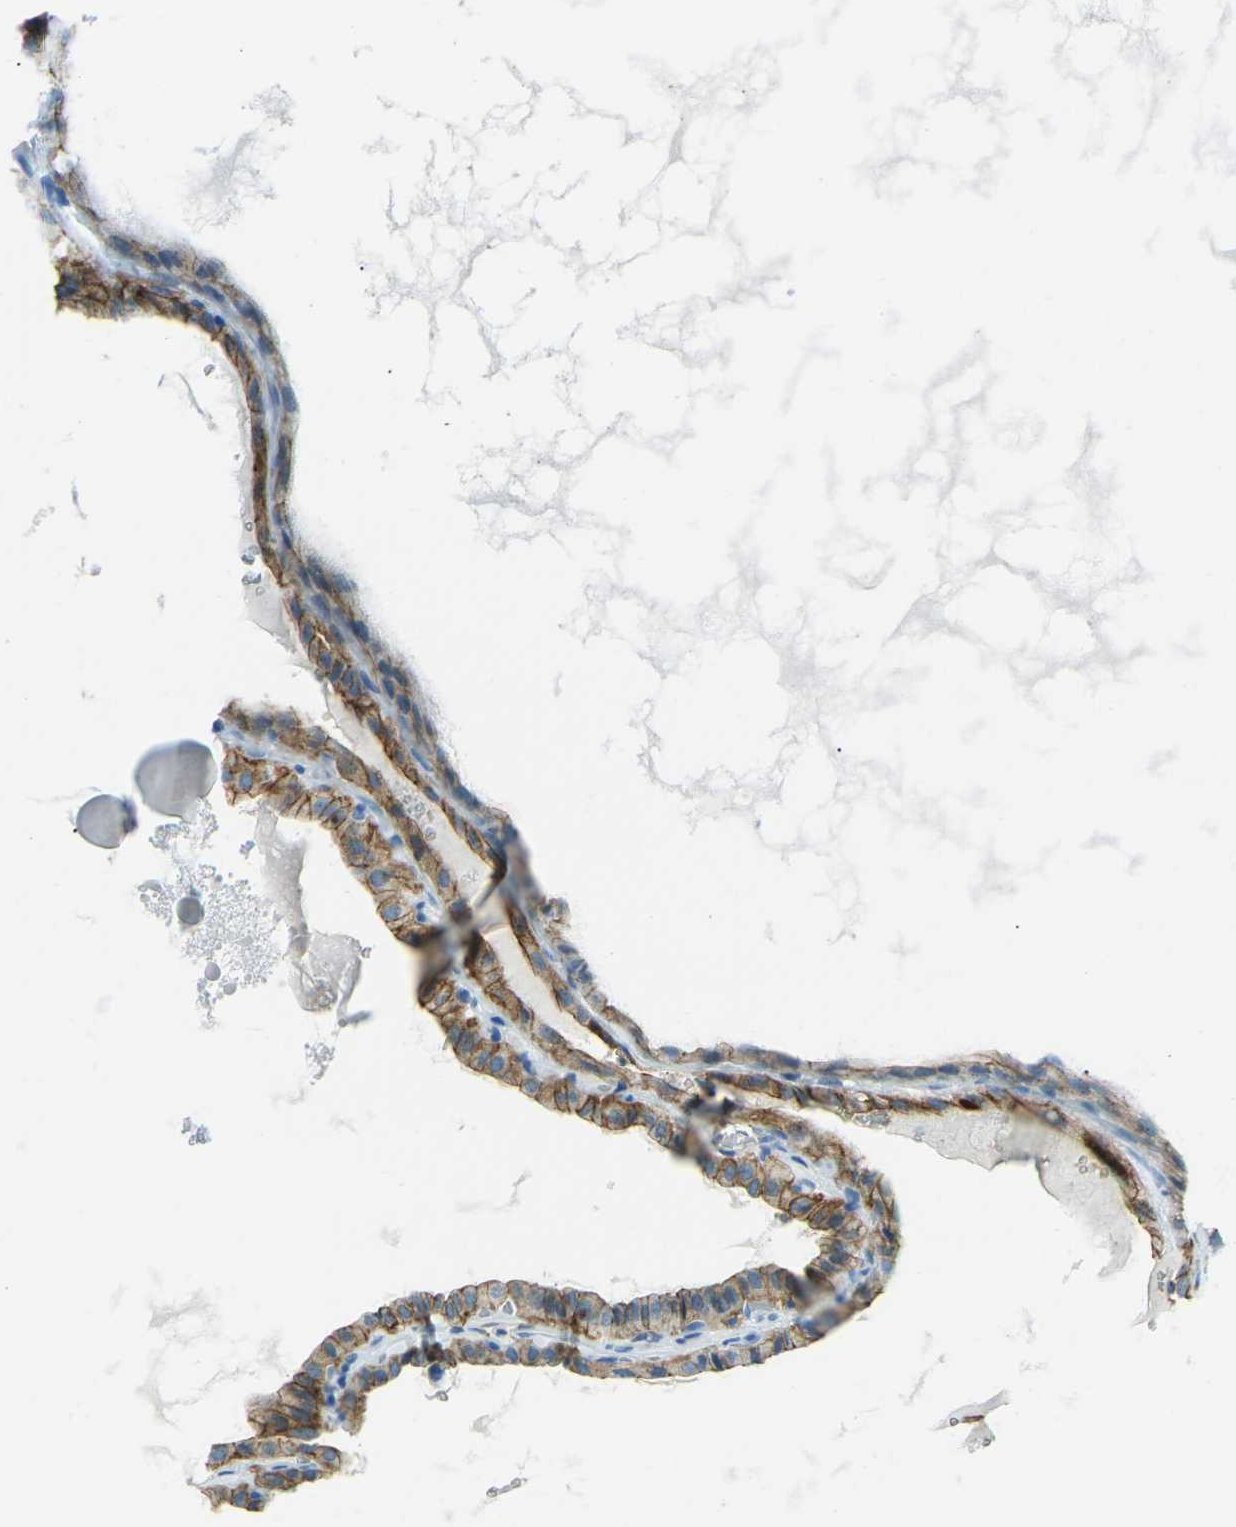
{"staining": {"intensity": "moderate", "quantity": ">75%", "location": "cytoplasmic/membranous"}, "tissue": "thyroid cancer", "cell_type": "Tumor cells", "image_type": "cancer", "snomed": [{"axis": "morphology", "description": "Papillary adenocarcinoma, NOS"}, {"axis": "topography", "description": "Thyroid gland"}], "caption": "Thyroid cancer (papillary adenocarcinoma) was stained to show a protein in brown. There is medium levels of moderate cytoplasmic/membranous expression in about >75% of tumor cells.", "gene": "OCLN", "patient": {"sex": "male", "age": 77}}